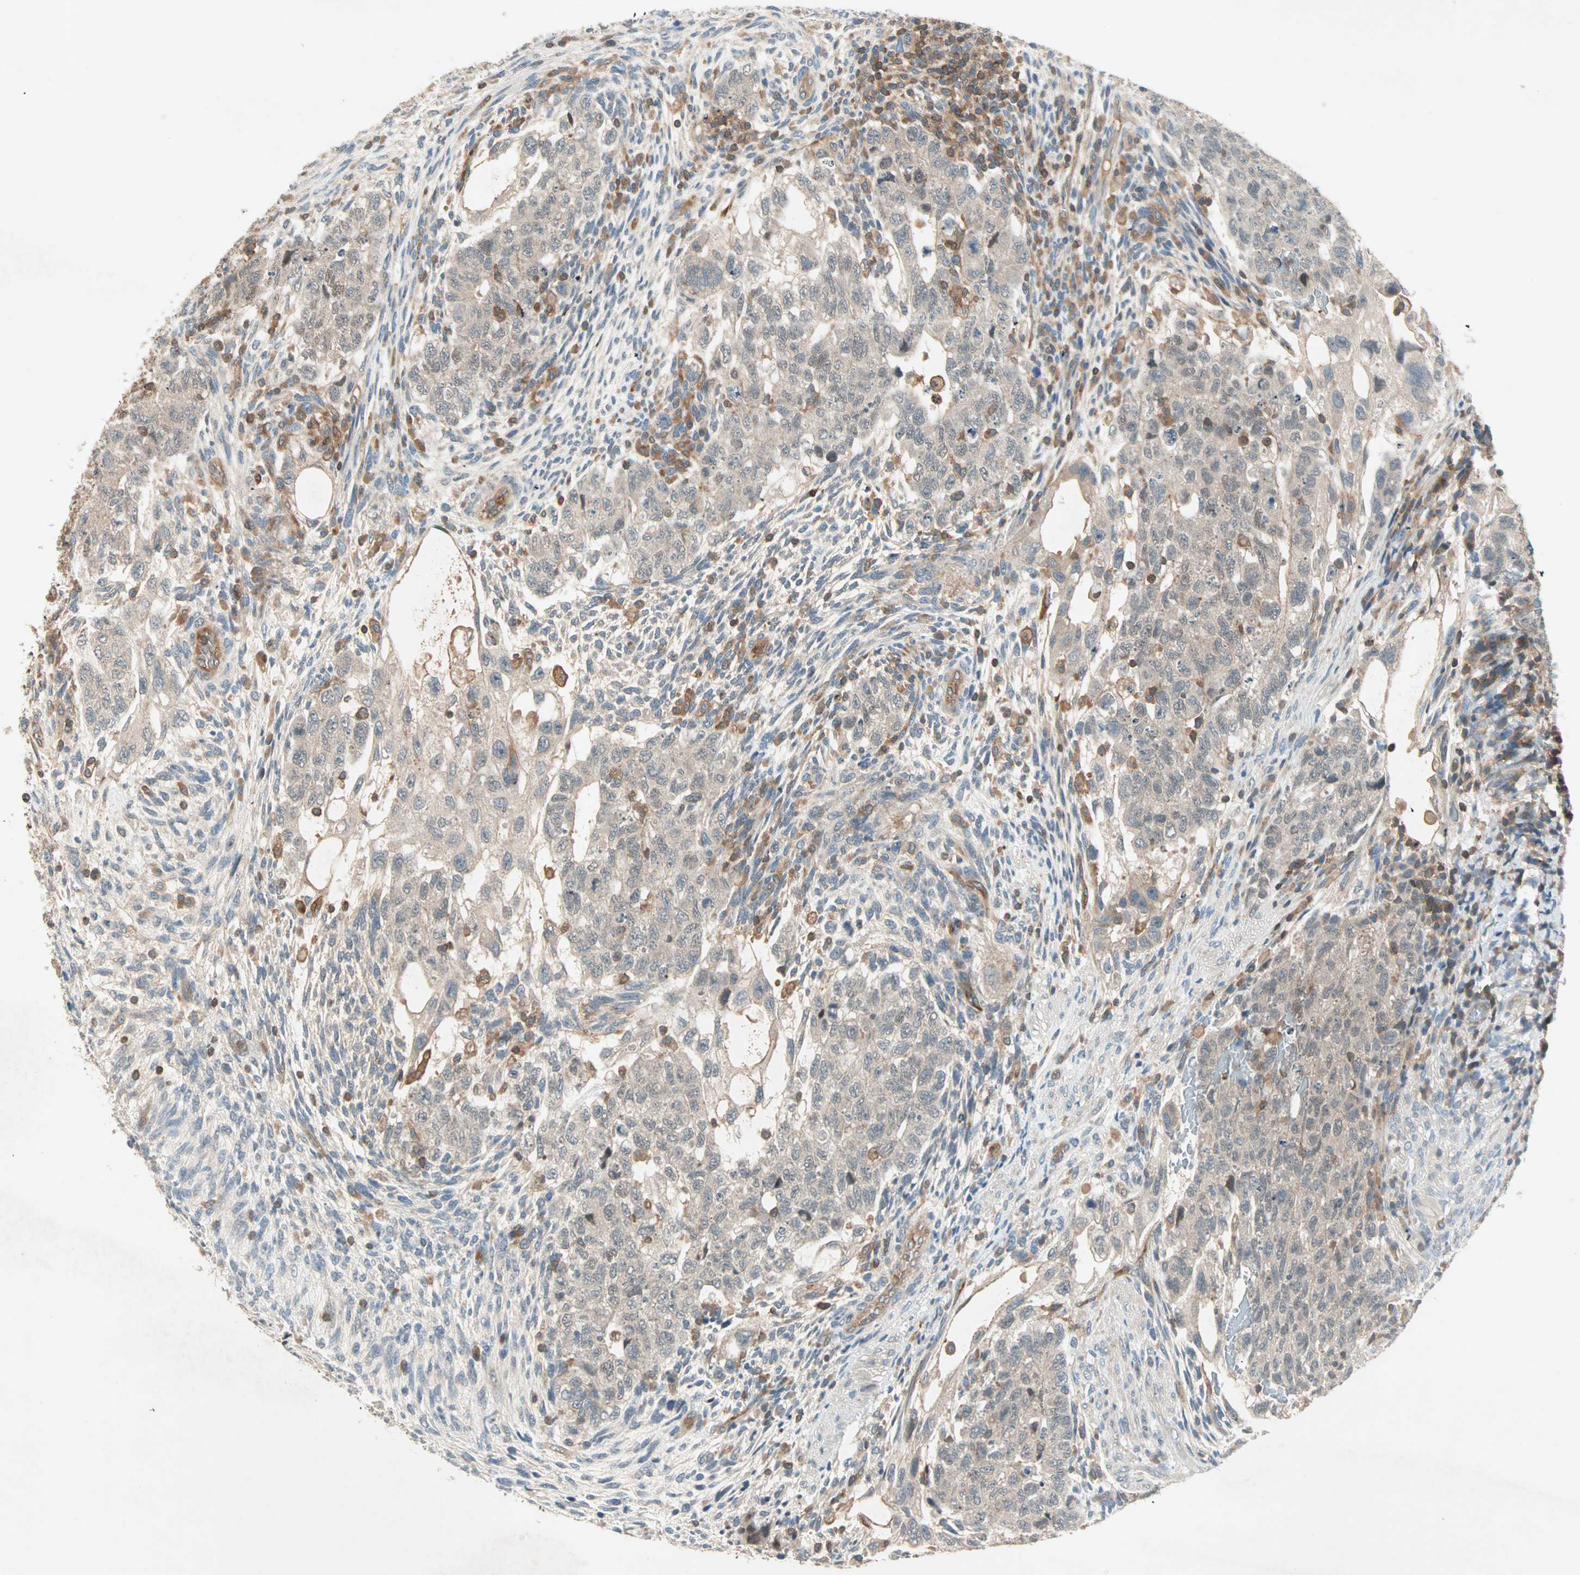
{"staining": {"intensity": "weak", "quantity": ">75%", "location": "cytoplasmic/membranous"}, "tissue": "testis cancer", "cell_type": "Tumor cells", "image_type": "cancer", "snomed": [{"axis": "morphology", "description": "Normal tissue, NOS"}, {"axis": "morphology", "description": "Carcinoma, Embryonal, NOS"}, {"axis": "topography", "description": "Testis"}], "caption": "Protein analysis of embryonal carcinoma (testis) tissue demonstrates weak cytoplasmic/membranous expression in about >75% of tumor cells.", "gene": "TEC", "patient": {"sex": "male", "age": 36}}